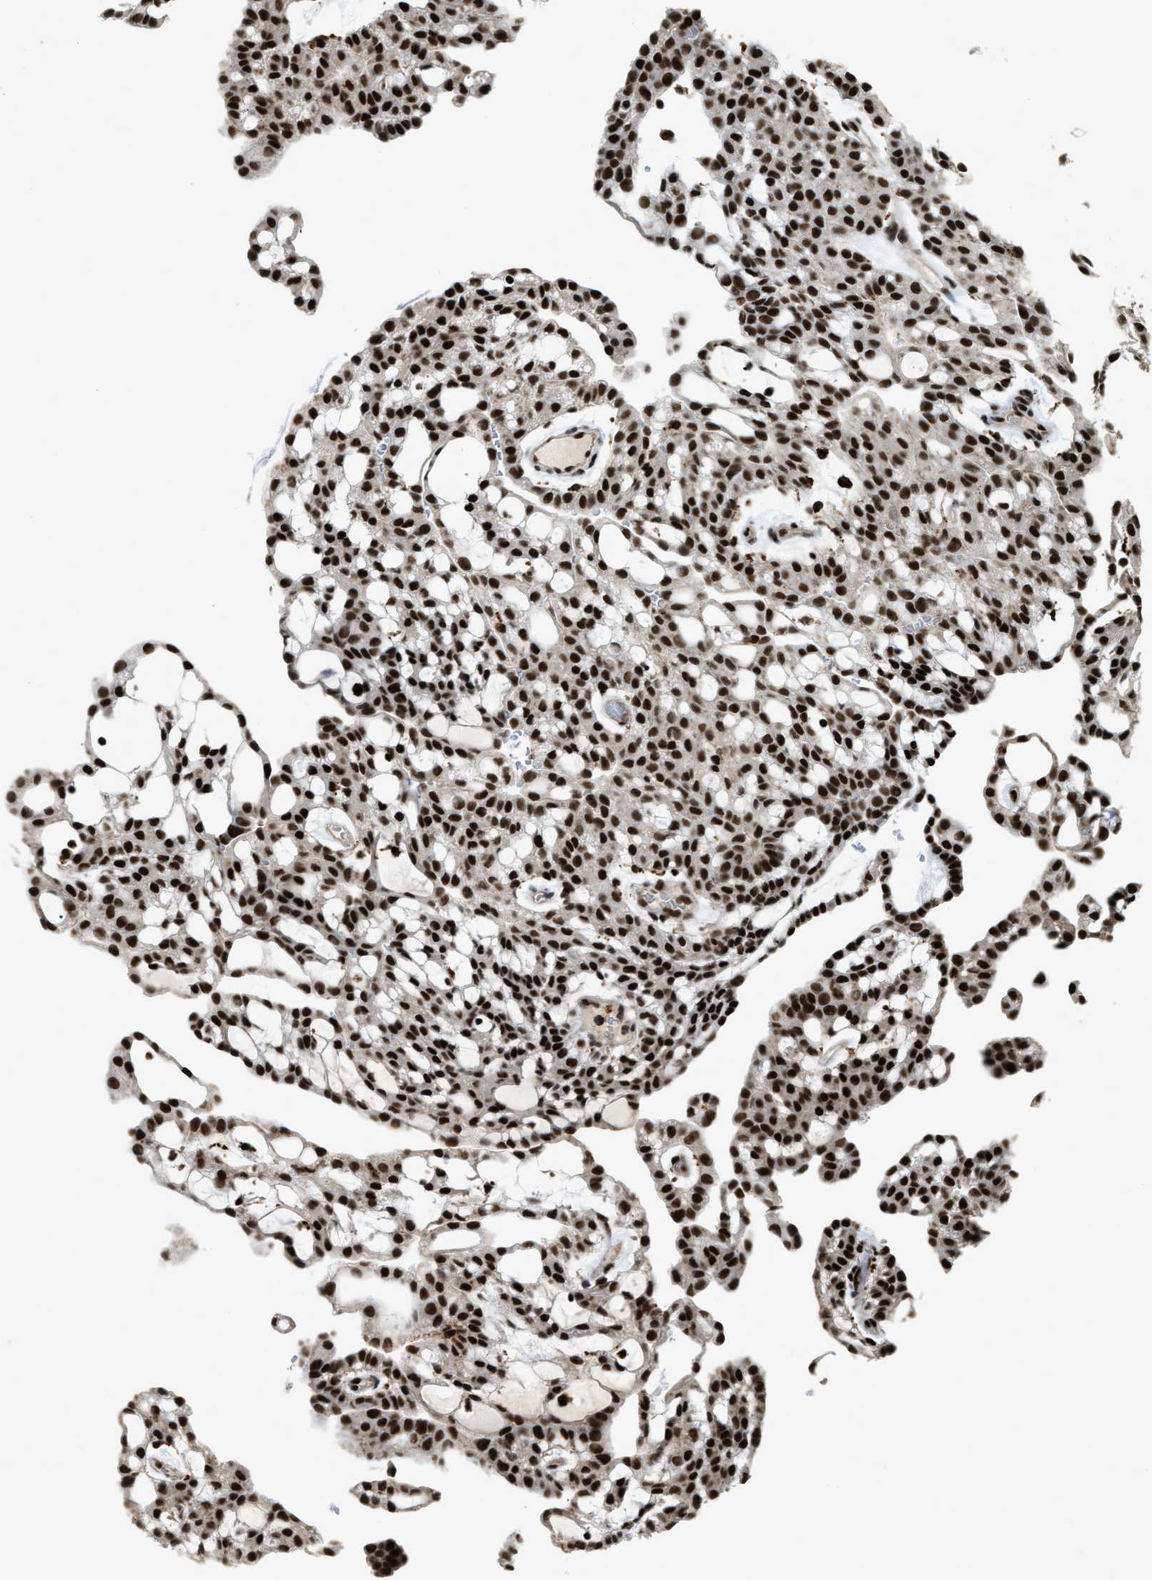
{"staining": {"intensity": "strong", "quantity": ">75%", "location": "nuclear"}, "tissue": "renal cancer", "cell_type": "Tumor cells", "image_type": "cancer", "snomed": [{"axis": "morphology", "description": "Adenocarcinoma, NOS"}, {"axis": "topography", "description": "Kidney"}], "caption": "This is a histology image of IHC staining of renal cancer (adenocarcinoma), which shows strong positivity in the nuclear of tumor cells.", "gene": "NUMA1", "patient": {"sex": "male", "age": 63}}